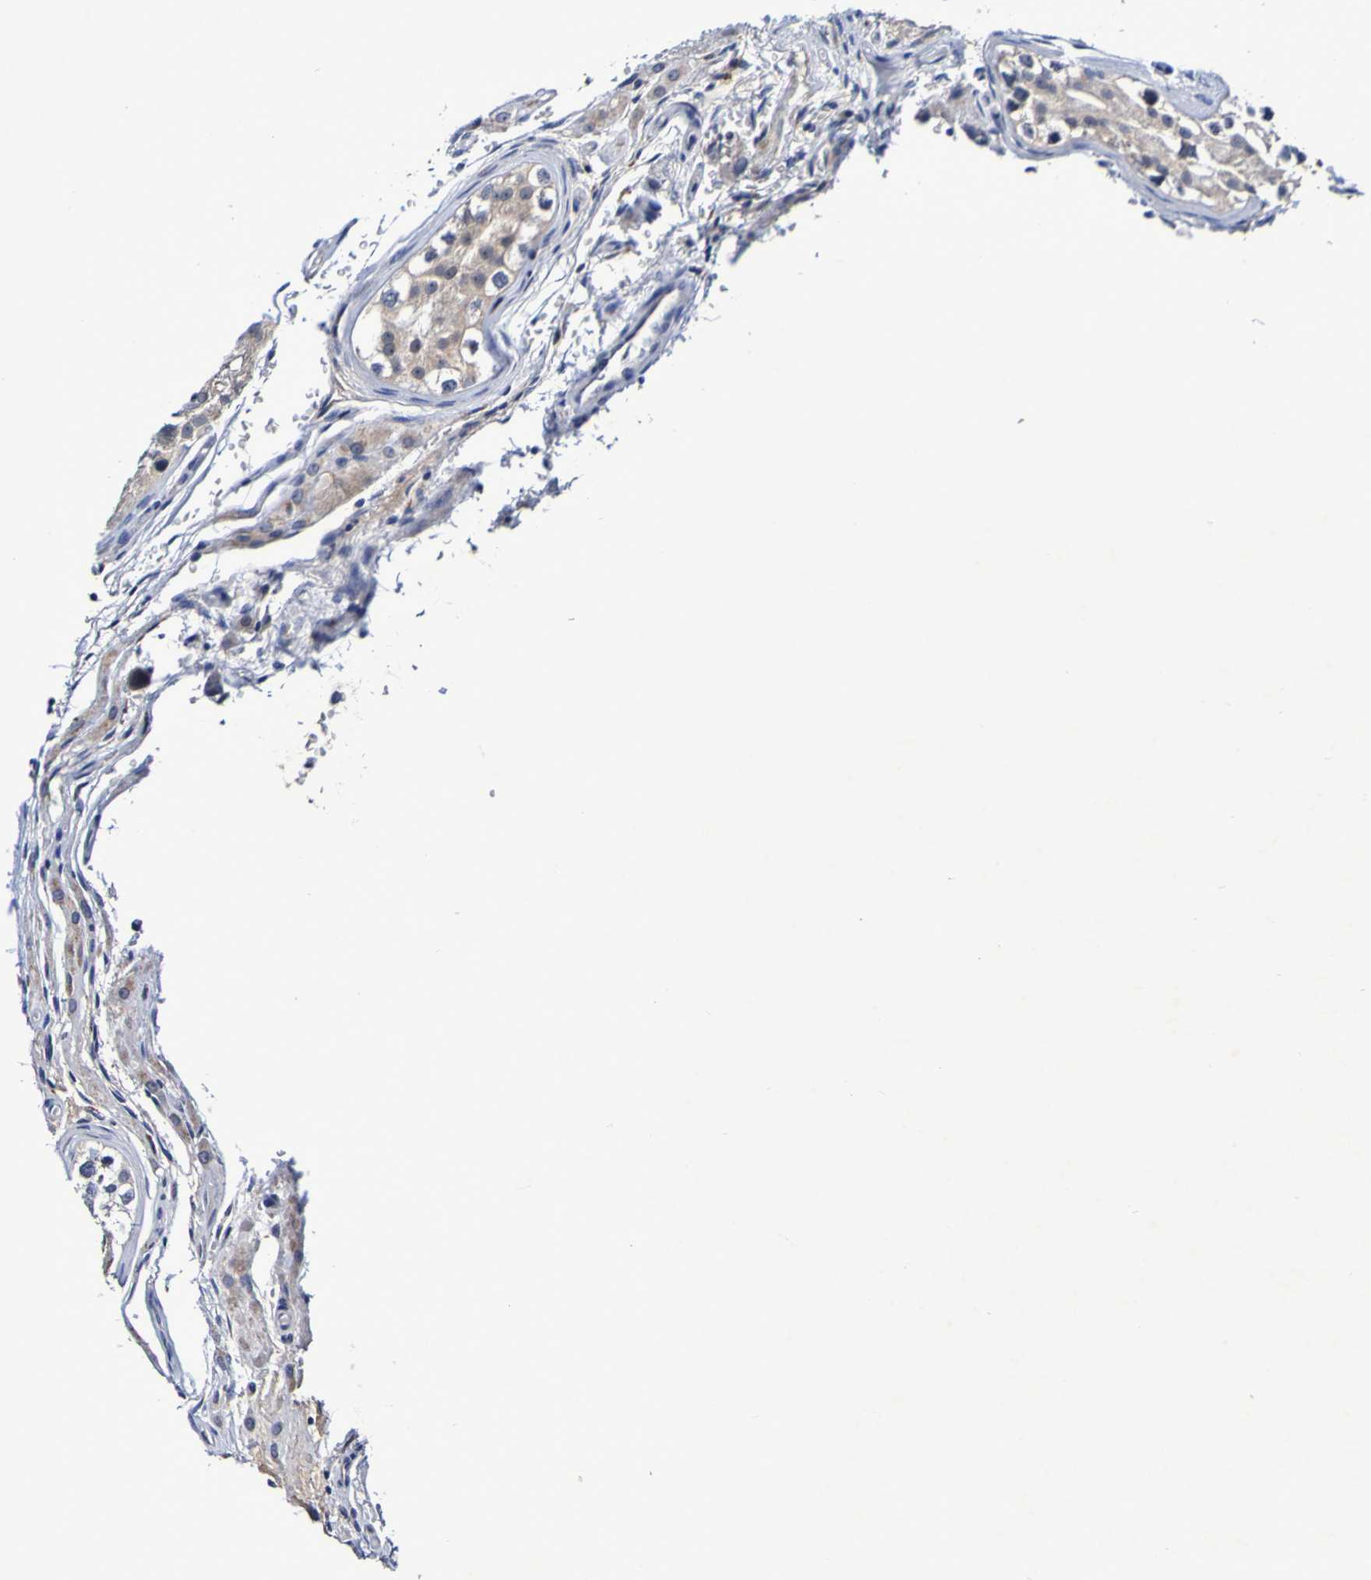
{"staining": {"intensity": "weak", "quantity": ">75%", "location": "cytoplasmic/membranous"}, "tissue": "testis cancer", "cell_type": "Tumor cells", "image_type": "cancer", "snomed": [{"axis": "morphology", "description": "Carcinoma, Embryonal, NOS"}, {"axis": "topography", "description": "Testis"}], "caption": "Immunohistochemistry image of testis cancer (embryonal carcinoma) stained for a protein (brown), which shows low levels of weak cytoplasmic/membranous positivity in approximately >75% of tumor cells.", "gene": "PTP4A2", "patient": {"sex": "male", "age": 21}}